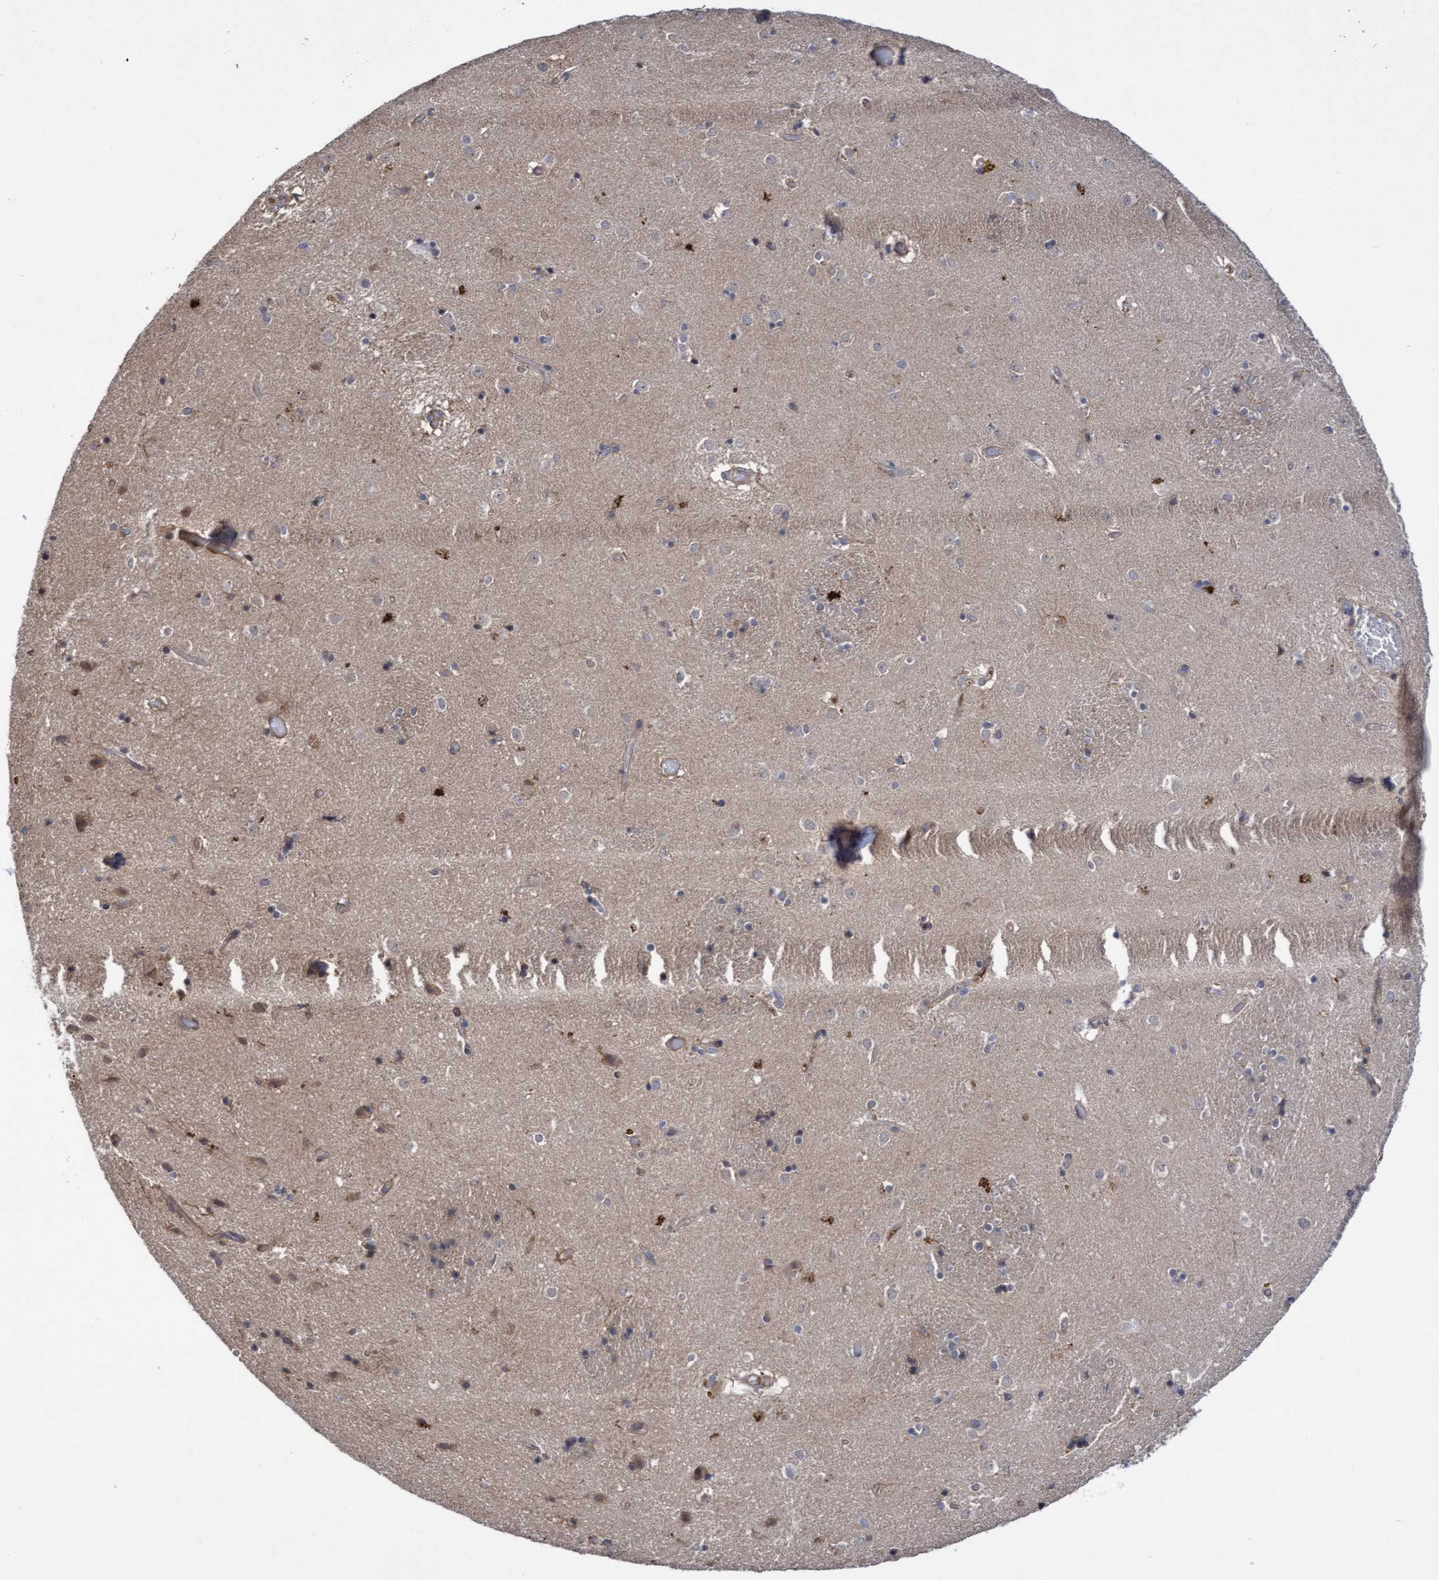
{"staining": {"intensity": "weak", "quantity": "<25%", "location": "cytoplasmic/membranous"}, "tissue": "caudate", "cell_type": "Glial cells", "image_type": "normal", "snomed": [{"axis": "morphology", "description": "Normal tissue, NOS"}, {"axis": "topography", "description": "Lateral ventricle wall"}], "caption": "Protein analysis of benign caudate displays no significant expression in glial cells. (DAB (3,3'-diaminobenzidine) immunohistochemistry with hematoxylin counter stain).", "gene": "COBL", "patient": {"sex": "male", "age": 70}}